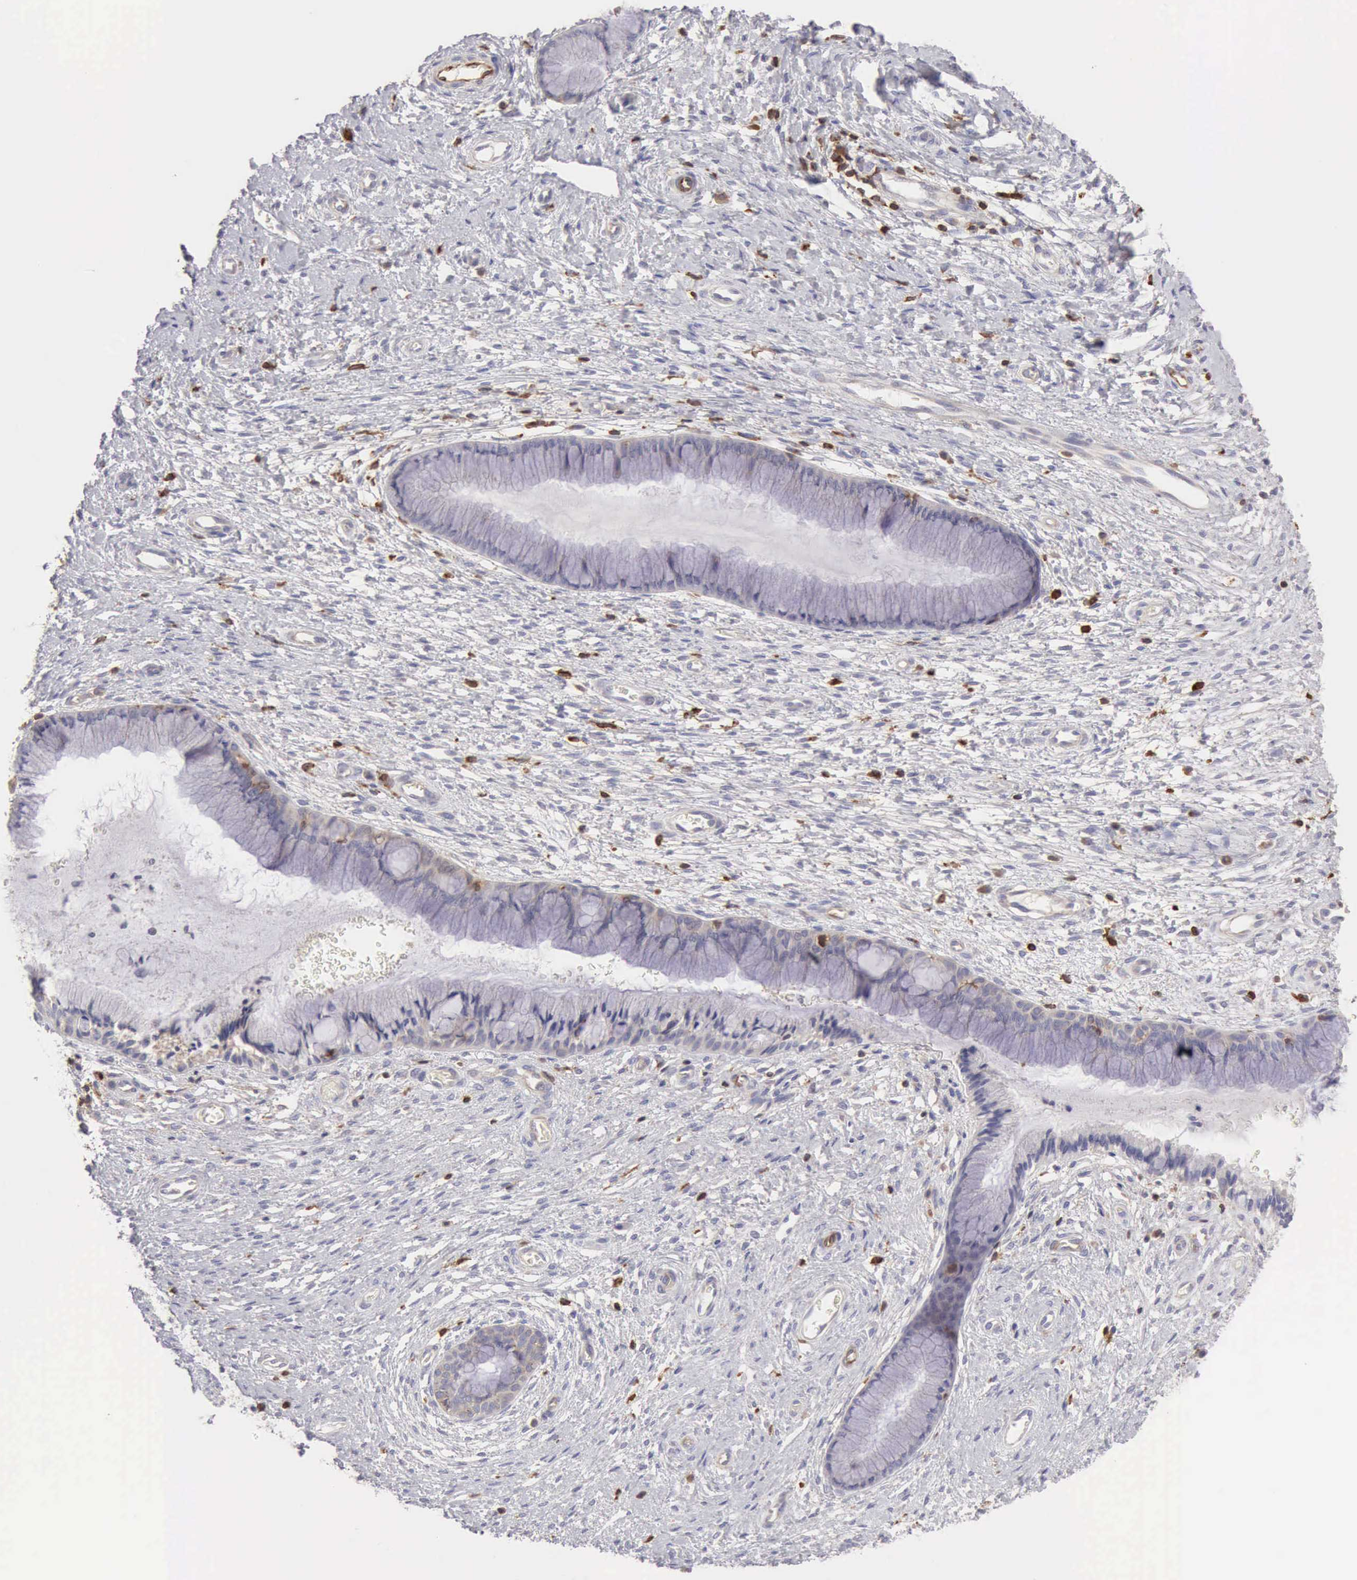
{"staining": {"intensity": "negative", "quantity": "none", "location": "none"}, "tissue": "cervix", "cell_type": "Glandular cells", "image_type": "normal", "snomed": [{"axis": "morphology", "description": "Normal tissue, NOS"}, {"axis": "topography", "description": "Cervix"}], "caption": "Unremarkable cervix was stained to show a protein in brown. There is no significant positivity in glandular cells.", "gene": "ARHGAP4", "patient": {"sex": "female", "age": 27}}